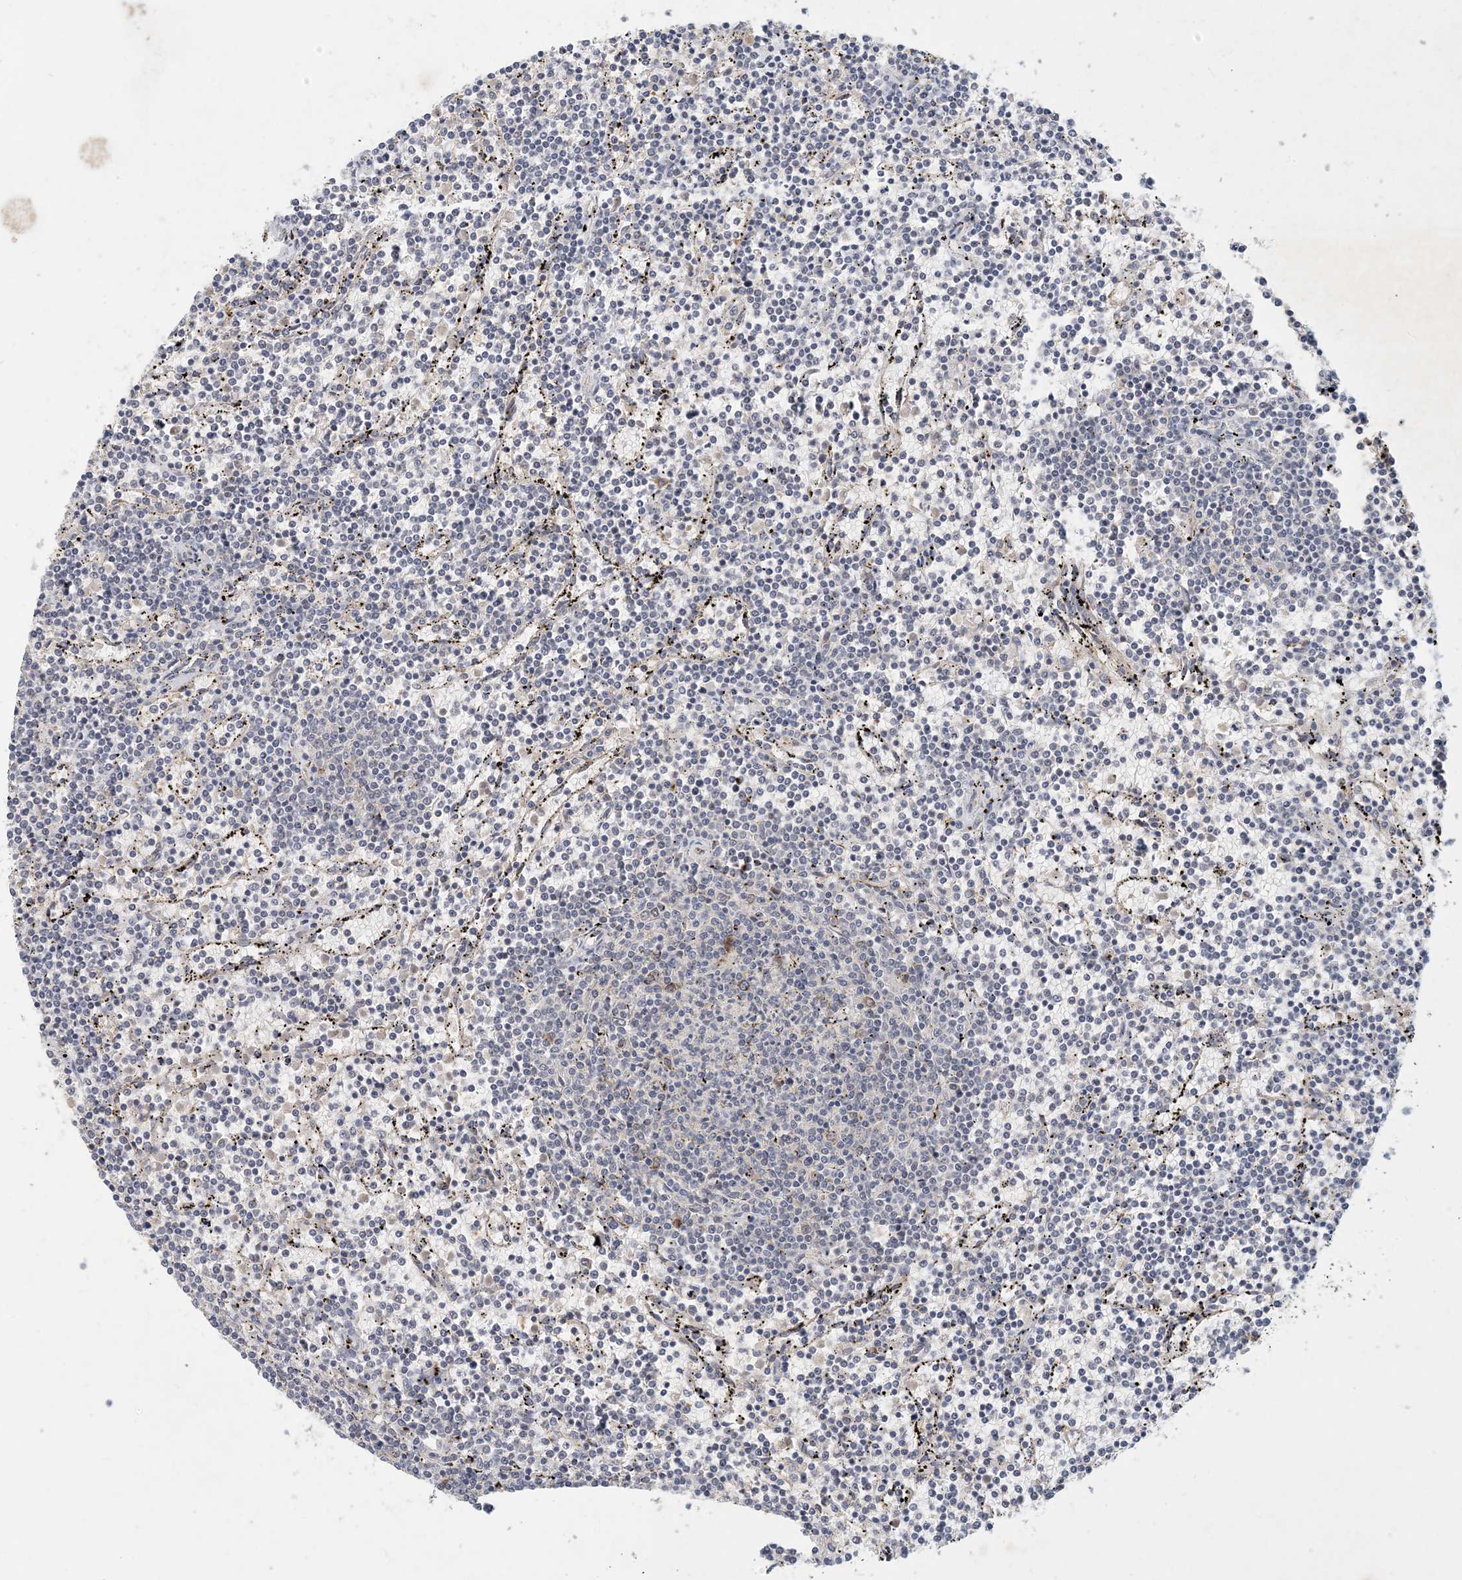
{"staining": {"intensity": "negative", "quantity": "none", "location": "none"}, "tissue": "lymphoma", "cell_type": "Tumor cells", "image_type": "cancer", "snomed": [{"axis": "morphology", "description": "Malignant lymphoma, non-Hodgkin's type, Low grade"}, {"axis": "topography", "description": "Spleen"}], "caption": "Immunohistochemical staining of human lymphoma demonstrates no significant positivity in tumor cells.", "gene": "ZBTB3", "patient": {"sex": "female", "age": 50}}